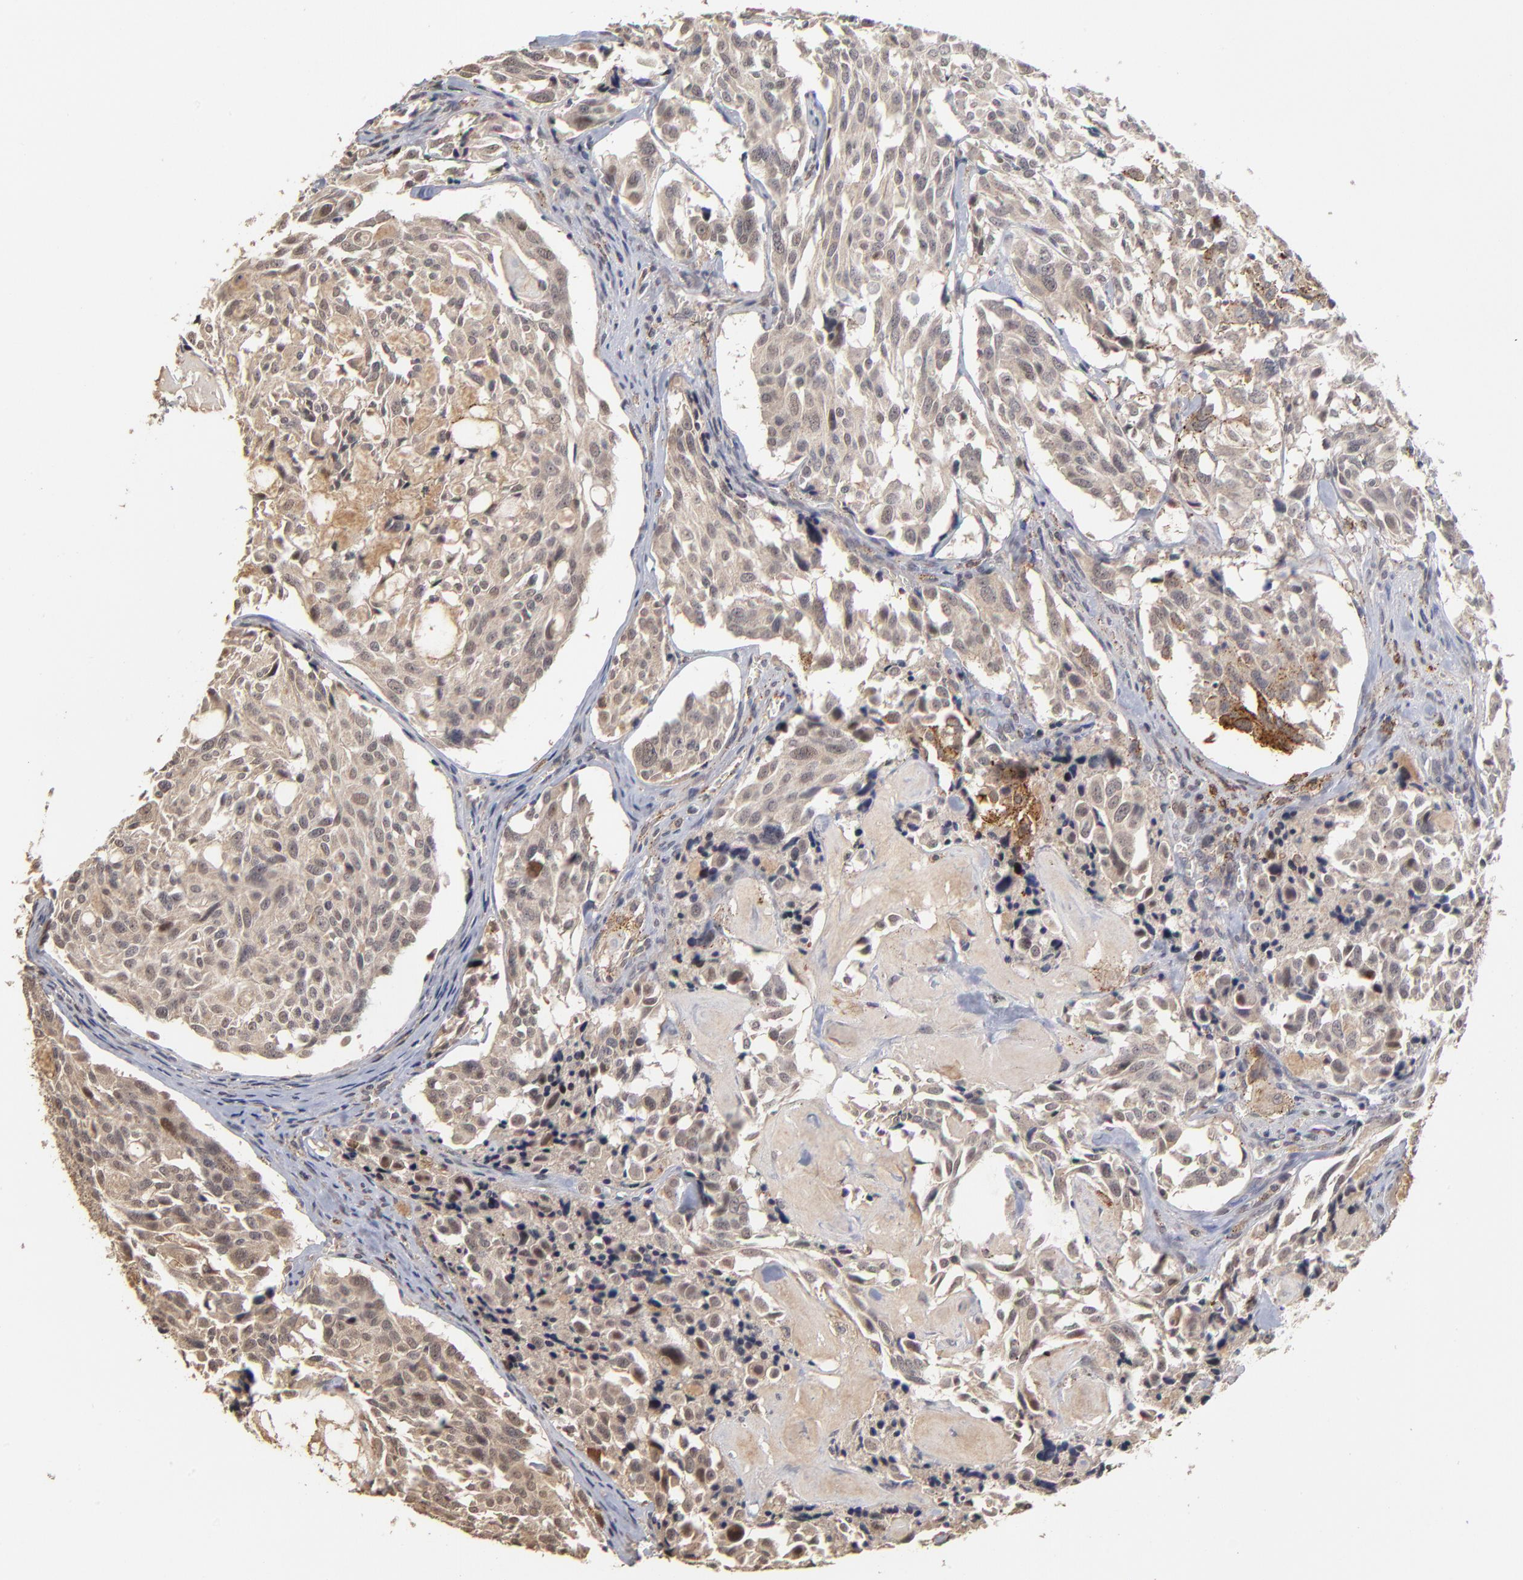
{"staining": {"intensity": "moderate", "quantity": ">75%", "location": "cytoplasmic/membranous"}, "tissue": "thyroid cancer", "cell_type": "Tumor cells", "image_type": "cancer", "snomed": [{"axis": "morphology", "description": "Carcinoma, NOS"}, {"axis": "morphology", "description": "Carcinoid, malignant, NOS"}, {"axis": "topography", "description": "Thyroid gland"}], "caption": "Protein expression analysis of malignant carcinoid (thyroid) displays moderate cytoplasmic/membranous expression in approximately >75% of tumor cells. (Stains: DAB (3,3'-diaminobenzidine) in brown, nuclei in blue, Microscopy: brightfield microscopy at high magnification).", "gene": "ASB8", "patient": {"sex": "male", "age": 33}}